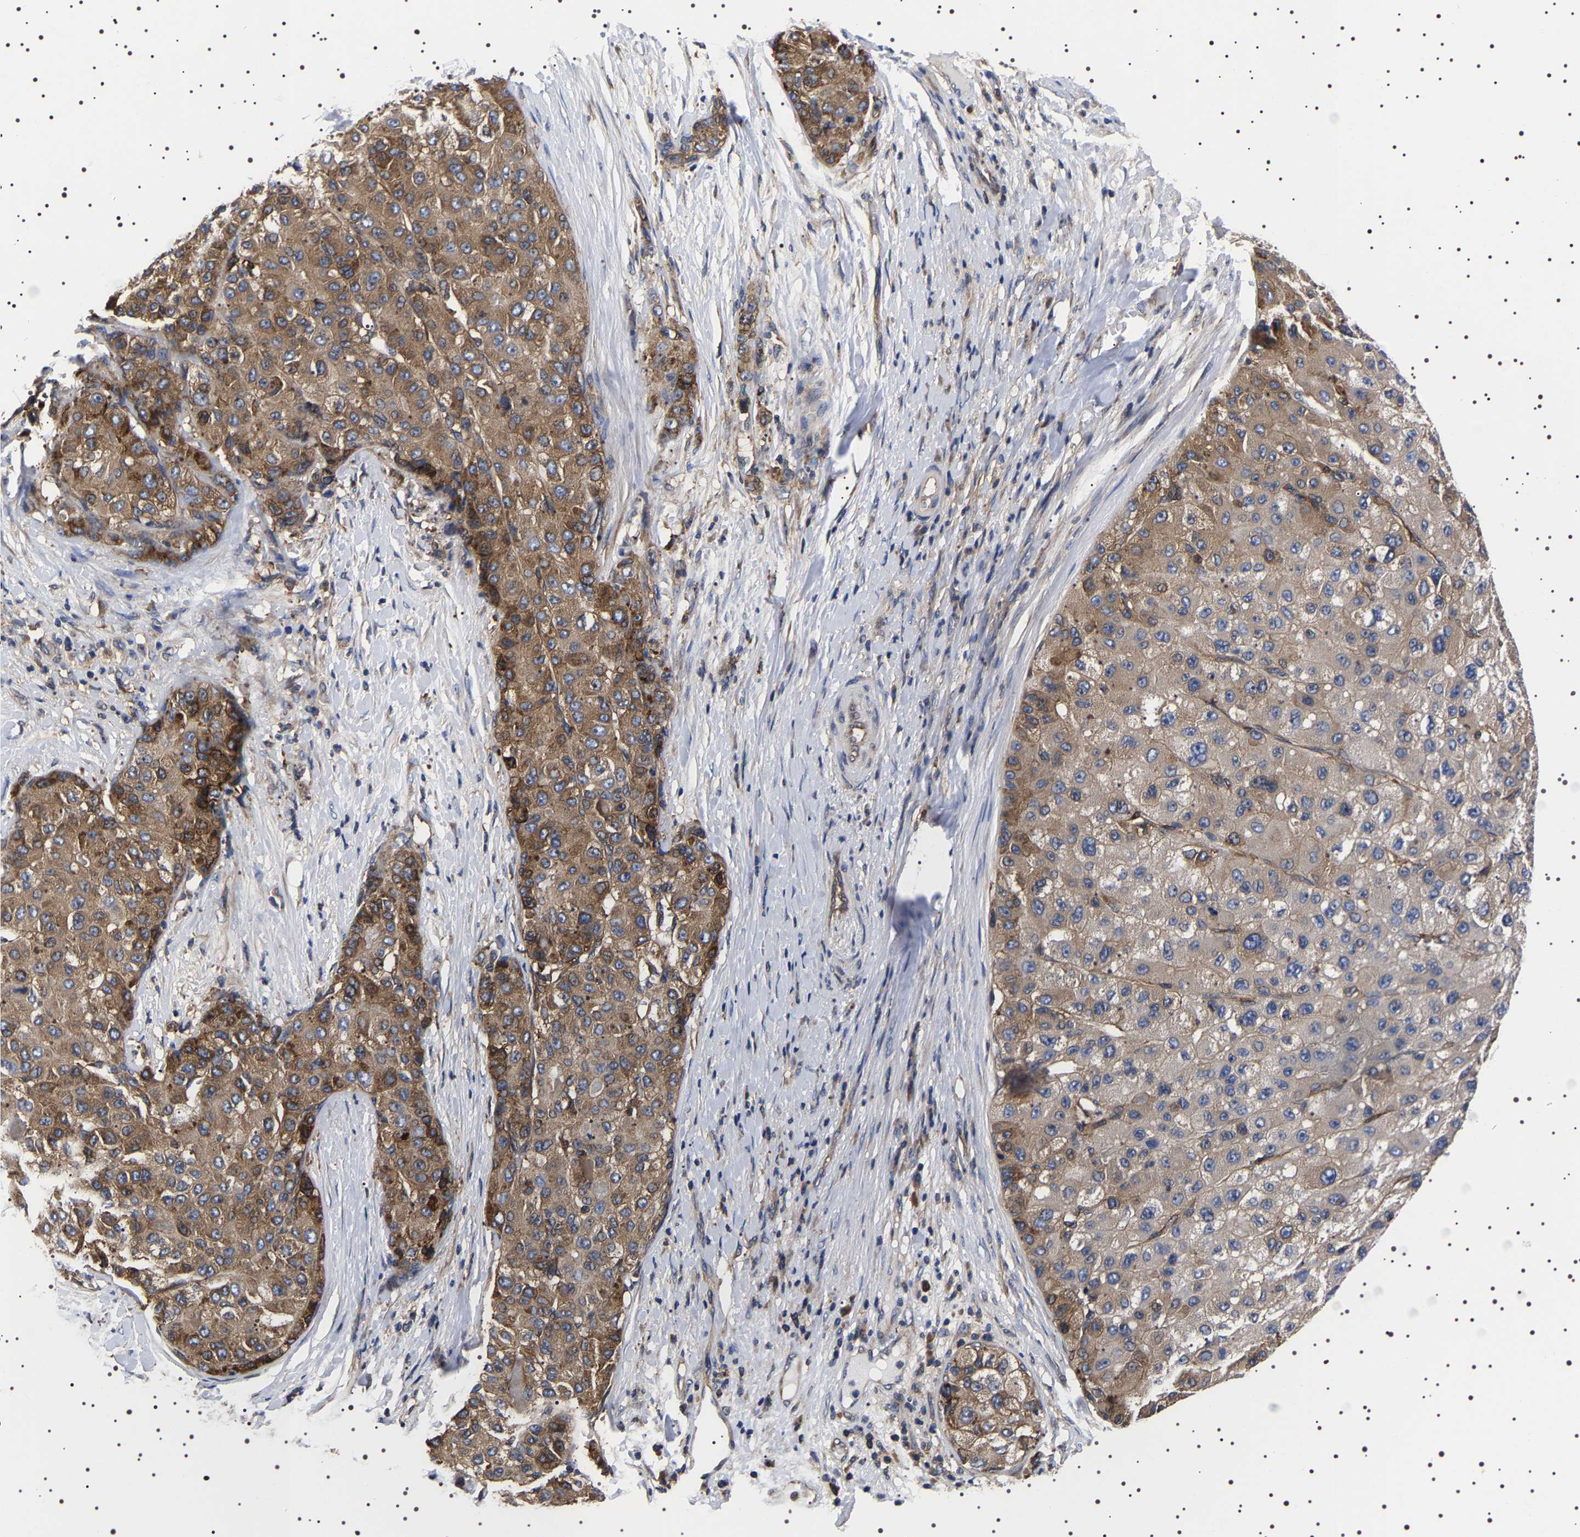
{"staining": {"intensity": "moderate", "quantity": ">75%", "location": "cytoplasmic/membranous"}, "tissue": "liver cancer", "cell_type": "Tumor cells", "image_type": "cancer", "snomed": [{"axis": "morphology", "description": "Carcinoma, Hepatocellular, NOS"}, {"axis": "topography", "description": "Liver"}], "caption": "The photomicrograph reveals a brown stain indicating the presence of a protein in the cytoplasmic/membranous of tumor cells in hepatocellular carcinoma (liver).", "gene": "DARS1", "patient": {"sex": "male", "age": 80}}